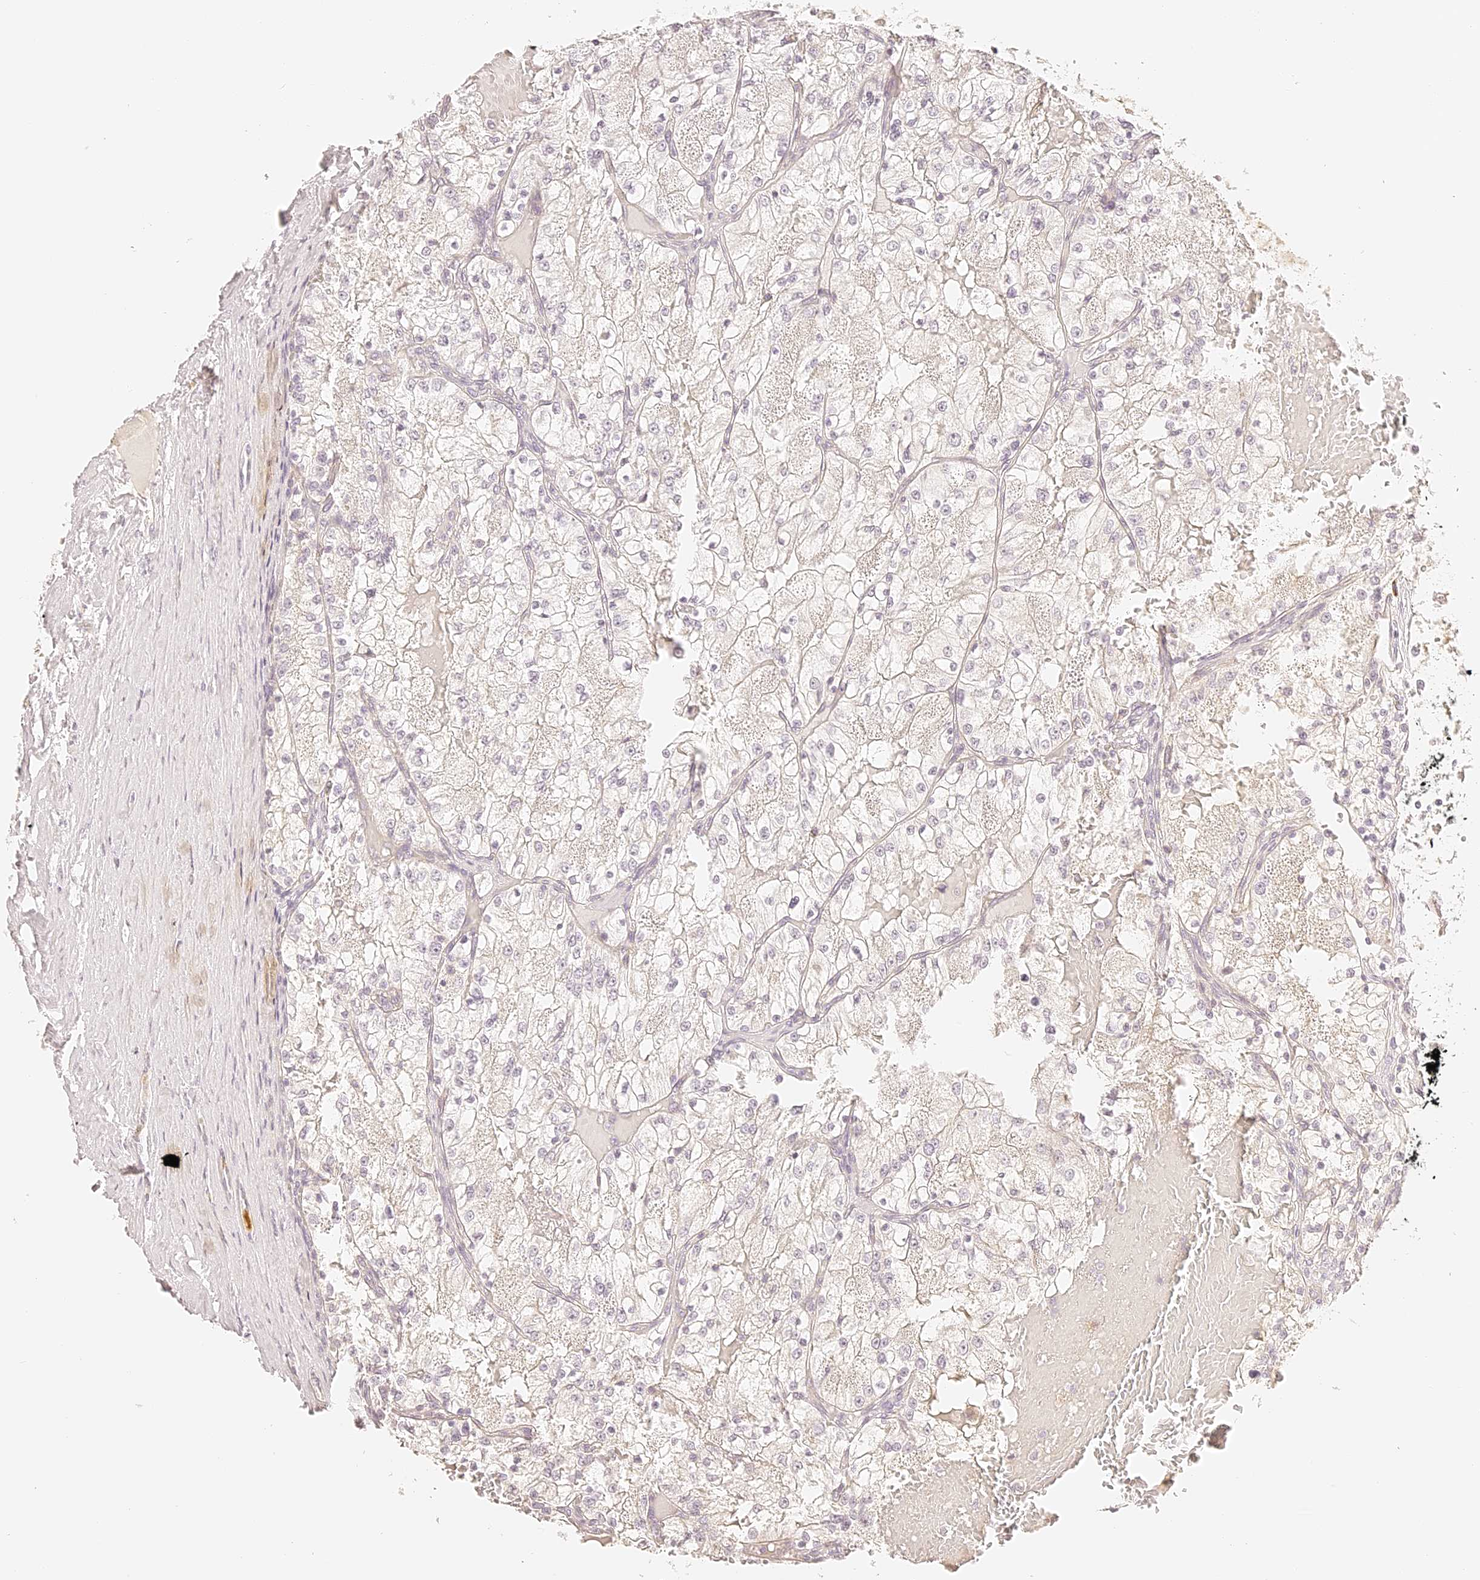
{"staining": {"intensity": "negative", "quantity": "none", "location": "none"}, "tissue": "renal cancer", "cell_type": "Tumor cells", "image_type": "cancer", "snomed": [{"axis": "morphology", "description": "Normal tissue, NOS"}, {"axis": "morphology", "description": "Adenocarcinoma, NOS"}, {"axis": "topography", "description": "Kidney"}], "caption": "Renal cancer was stained to show a protein in brown. There is no significant expression in tumor cells. The staining was performed using DAB to visualize the protein expression in brown, while the nuclei were stained in blue with hematoxylin (Magnification: 20x).", "gene": "TRIM45", "patient": {"sex": "male", "age": 68}}